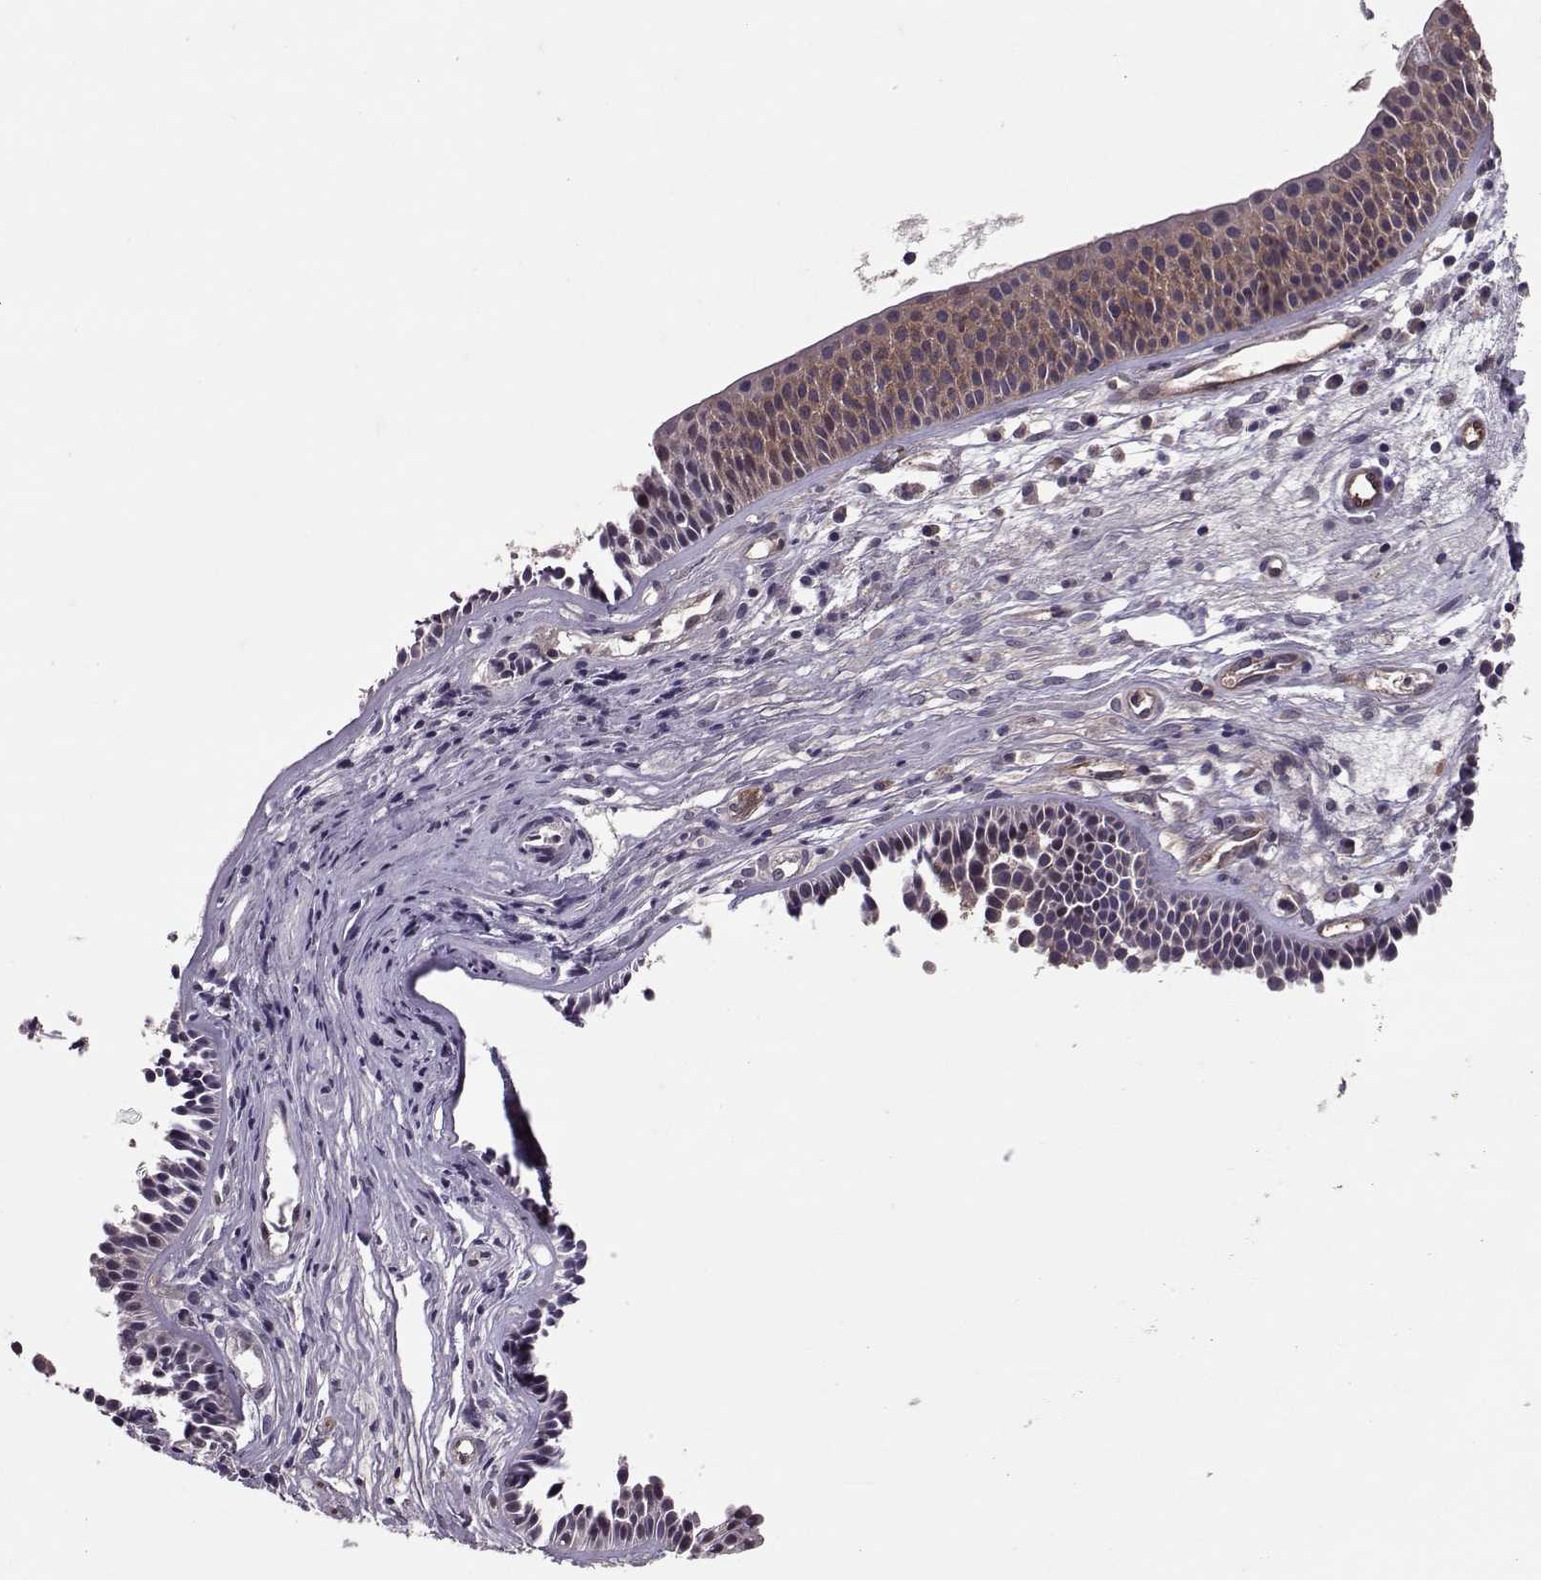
{"staining": {"intensity": "moderate", "quantity": "25%-75%", "location": "cytoplasmic/membranous"}, "tissue": "nasopharynx", "cell_type": "Respiratory epithelial cells", "image_type": "normal", "snomed": [{"axis": "morphology", "description": "Normal tissue, NOS"}, {"axis": "topography", "description": "Nasopharynx"}], "caption": "DAB (3,3'-diaminobenzidine) immunohistochemical staining of normal human nasopharynx exhibits moderate cytoplasmic/membranous protein staining in about 25%-75% of respiratory epithelial cells. (Stains: DAB (3,3'-diaminobenzidine) in brown, nuclei in blue, Microscopy: brightfield microscopy at high magnification).", "gene": "PPP2R2A", "patient": {"sex": "male", "age": 31}}